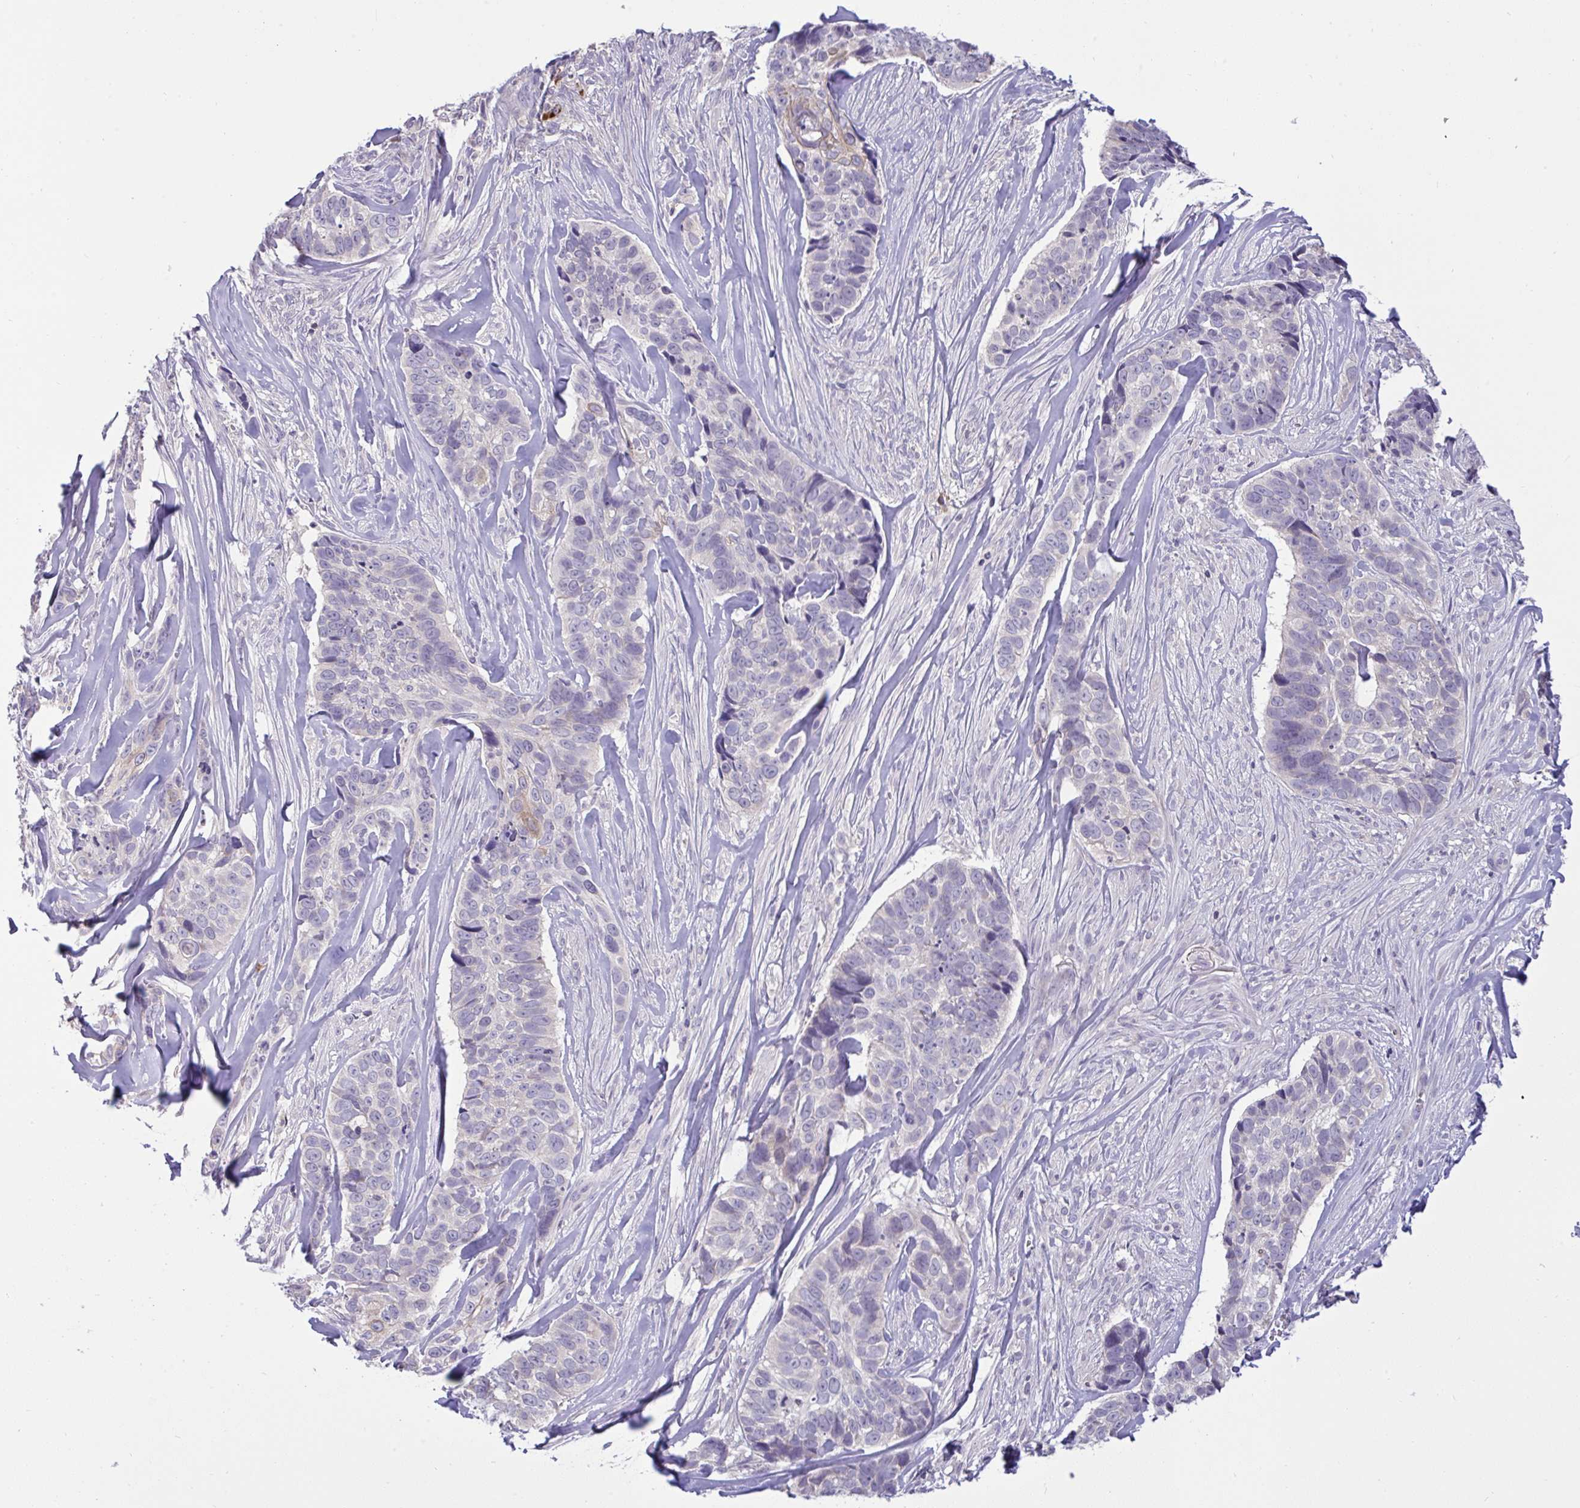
{"staining": {"intensity": "negative", "quantity": "none", "location": "none"}, "tissue": "skin cancer", "cell_type": "Tumor cells", "image_type": "cancer", "snomed": [{"axis": "morphology", "description": "Basal cell carcinoma"}, {"axis": "topography", "description": "Skin"}], "caption": "Immunohistochemistry (IHC) of human basal cell carcinoma (skin) exhibits no staining in tumor cells. (Stains: DAB IHC with hematoxylin counter stain, Microscopy: brightfield microscopy at high magnification).", "gene": "TMEM41A", "patient": {"sex": "female", "age": 82}}